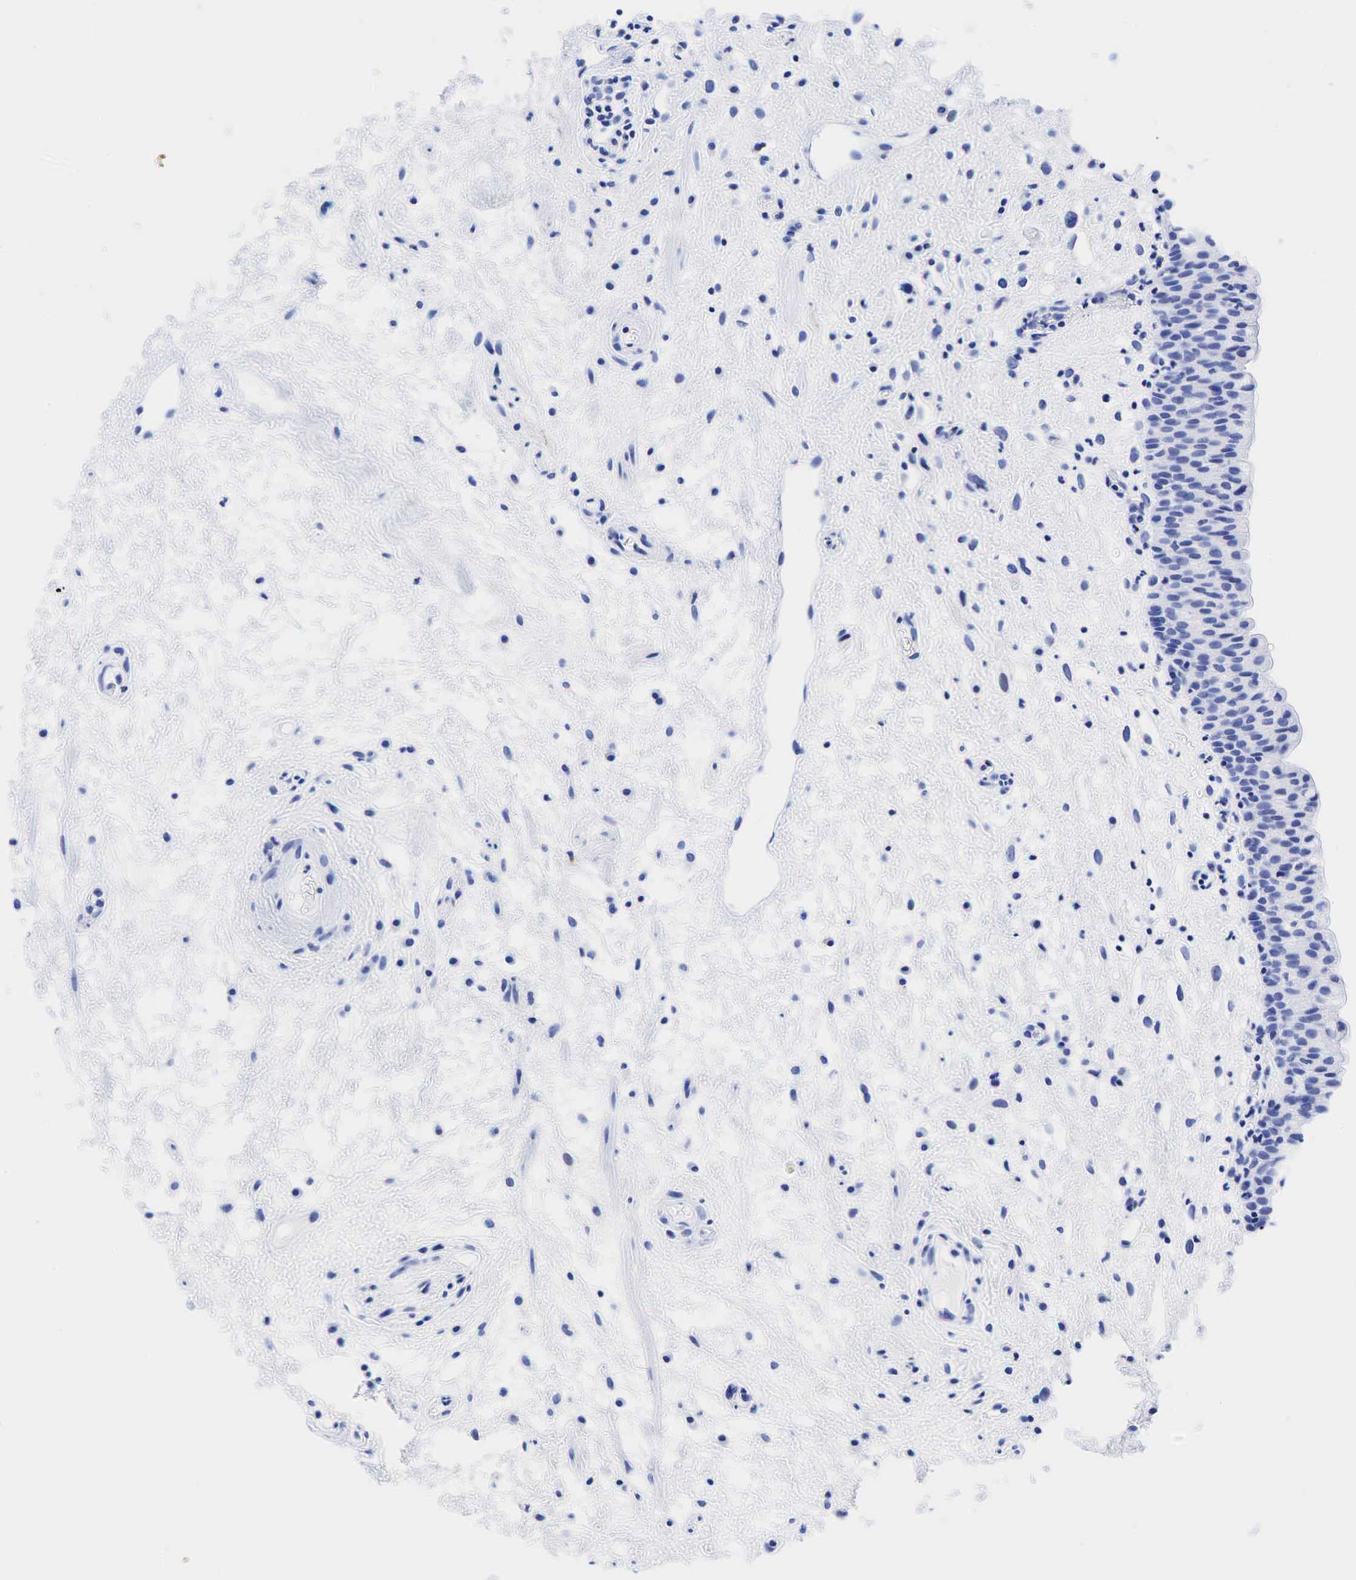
{"staining": {"intensity": "negative", "quantity": "none", "location": "none"}, "tissue": "urinary bladder", "cell_type": "Urothelial cells", "image_type": "normal", "snomed": [{"axis": "morphology", "description": "Normal tissue, NOS"}, {"axis": "topography", "description": "Urinary bladder"}], "caption": "Immunohistochemical staining of unremarkable urinary bladder displays no significant expression in urothelial cells.", "gene": "CHGA", "patient": {"sex": "male", "age": 48}}